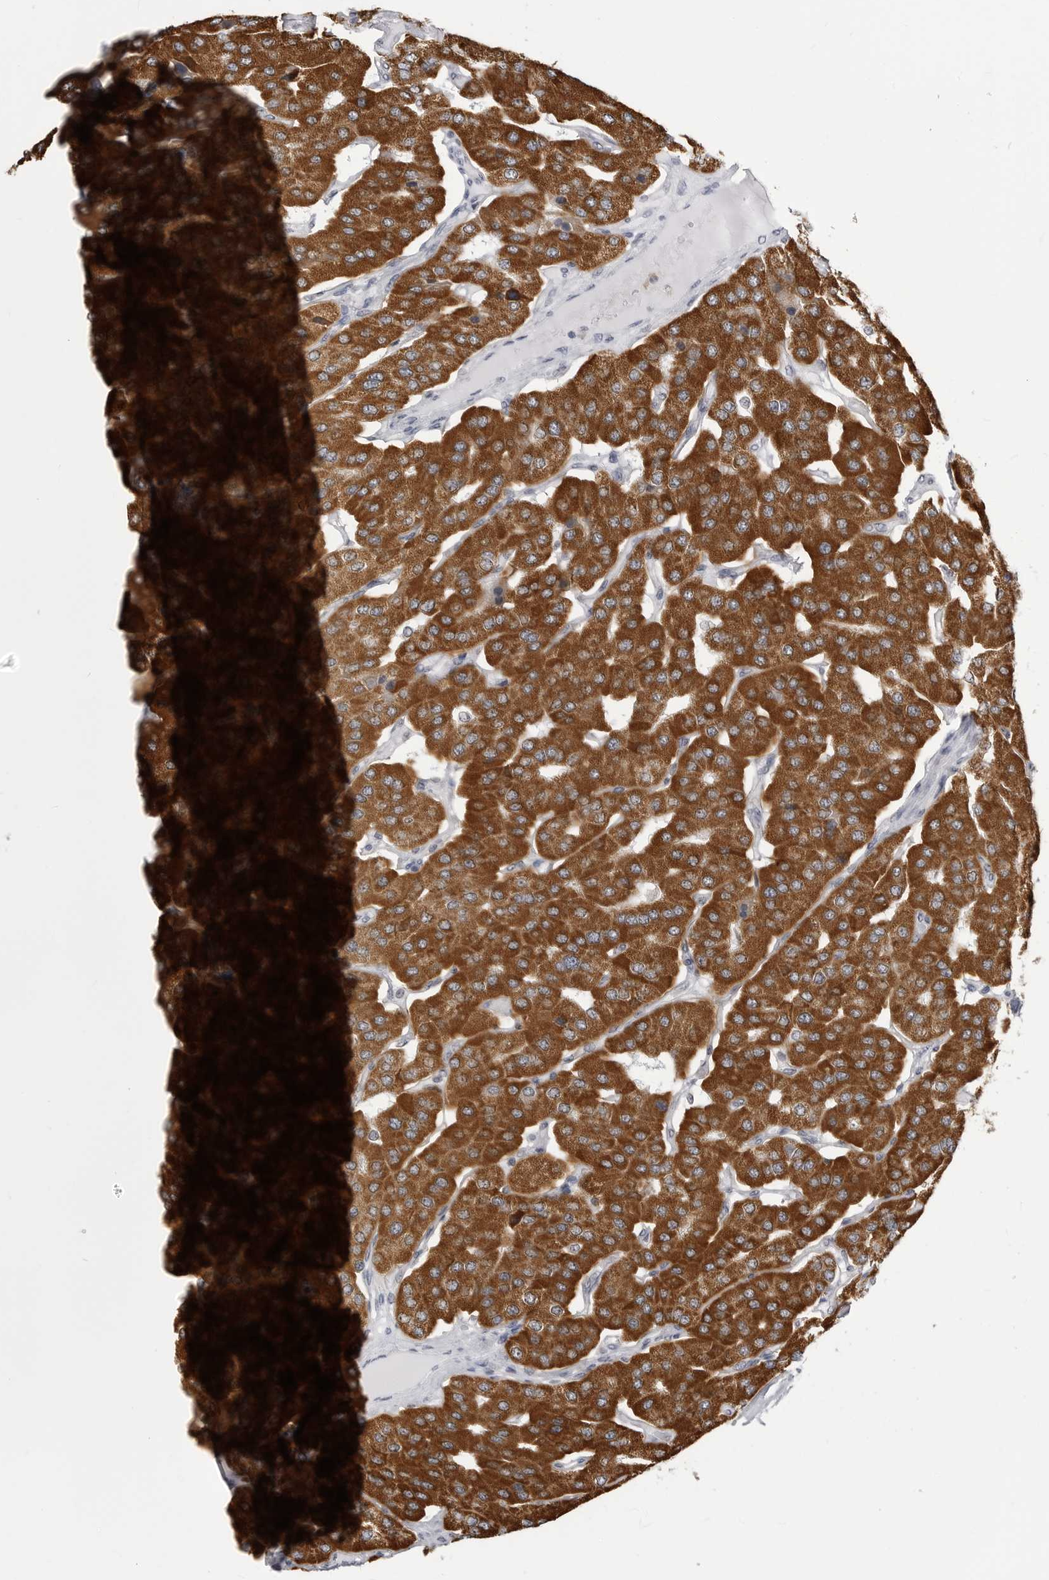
{"staining": {"intensity": "strong", "quantity": ">75%", "location": "cytoplasmic/membranous"}, "tissue": "parathyroid gland", "cell_type": "Glandular cells", "image_type": "normal", "snomed": [{"axis": "morphology", "description": "Normal tissue, NOS"}, {"axis": "morphology", "description": "Adenoma, NOS"}, {"axis": "topography", "description": "Parathyroid gland"}], "caption": "Glandular cells display high levels of strong cytoplasmic/membranous expression in about >75% of cells in unremarkable parathyroid gland.", "gene": "FH", "patient": {"sex": "female", "age": 86}}